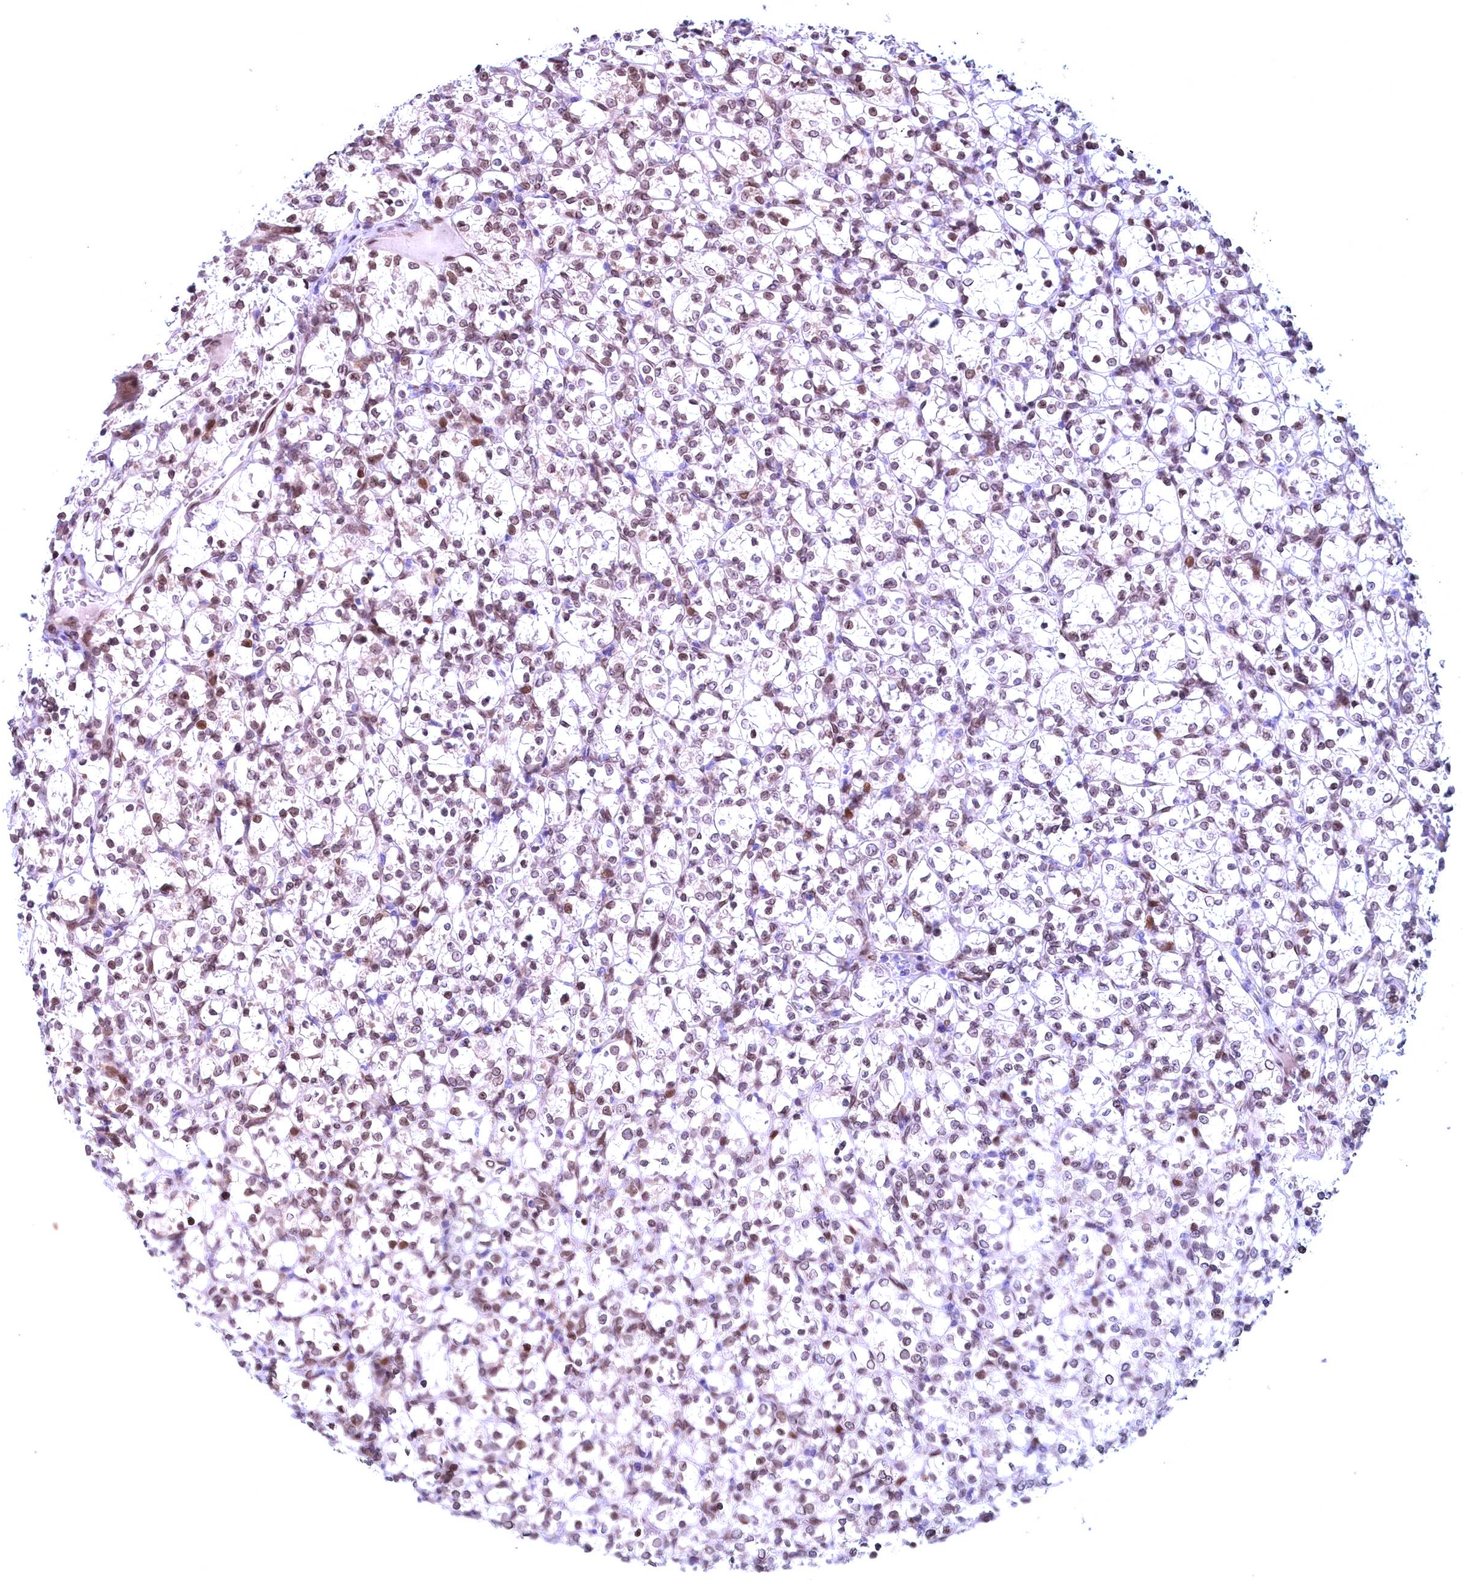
{"staining": {"intensity": "weak", "quantity": "25%-75%", "location": "nuclear"}, "tissue": "renal cancer", "cell_type": "Tumor cells", "image_type": "cancer", "snomed": [{"axis": "morphology", "description": "Adenocarcinoma, NOS"}, {"axis": "topography", "description": "Kidney"}], "caption": "This is a photomicrograph of IHC staining of renal cancer (adenocarcinoma), which shows weak expression in the nuclear of tumor cells.", "gene": "GPSM1", "patient": {"sex": "female", "age": 69}}